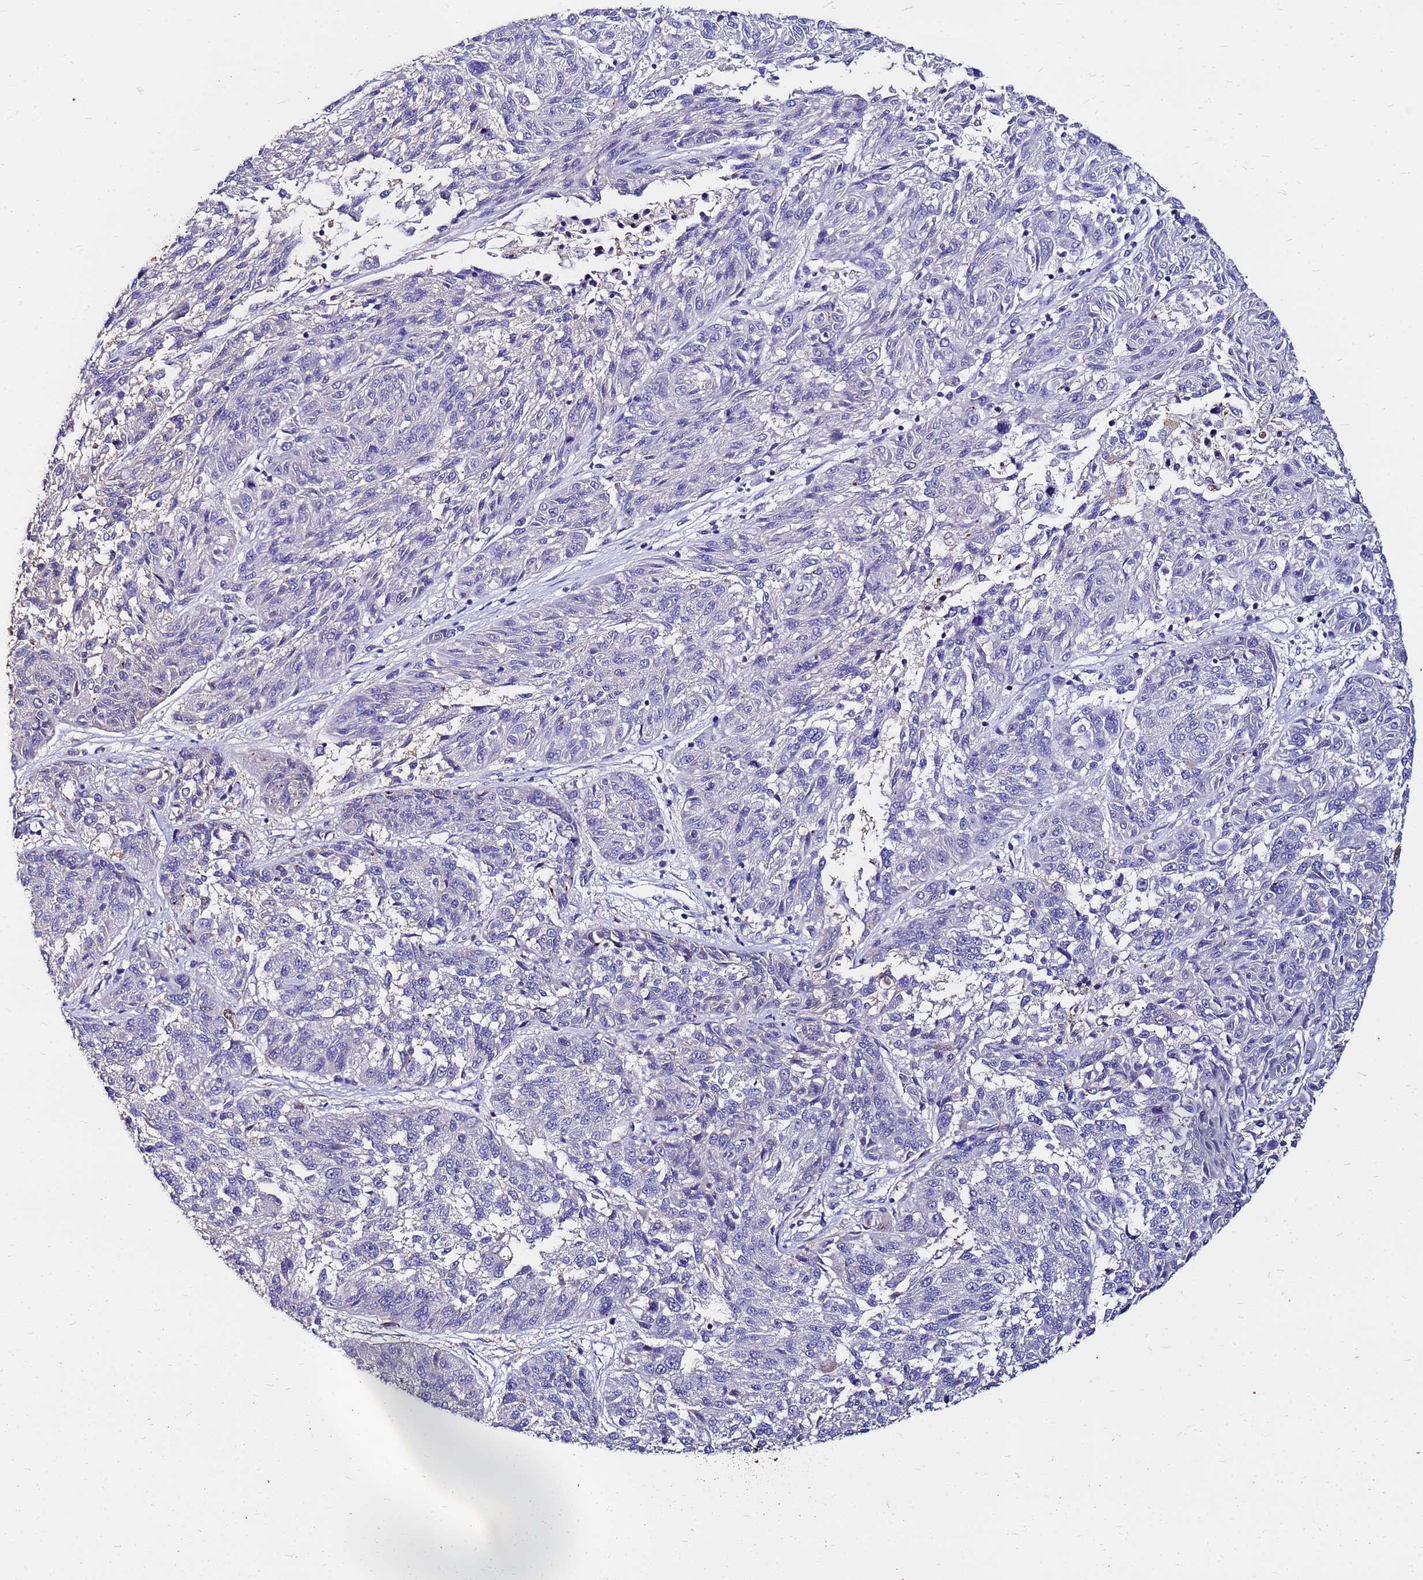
{"staining": {"intensity": "negative", "quantity": "none", "location": "none"}, "tissue": "melanoma", "cell_type": "Tumor cells", "image_type": "cancer", "snomed": [{"axis": "morphology", "description": "Malignant melanoma, NOS"}, {"axis": "topography", "description": "Skin"}], "caption": "Human malignant melanoma stained for a protein using immunohistochemistry exhibits no positivity in tumor cells.", "gene": "FAM183A", "patient": {"sex": "male", "age": 53}}